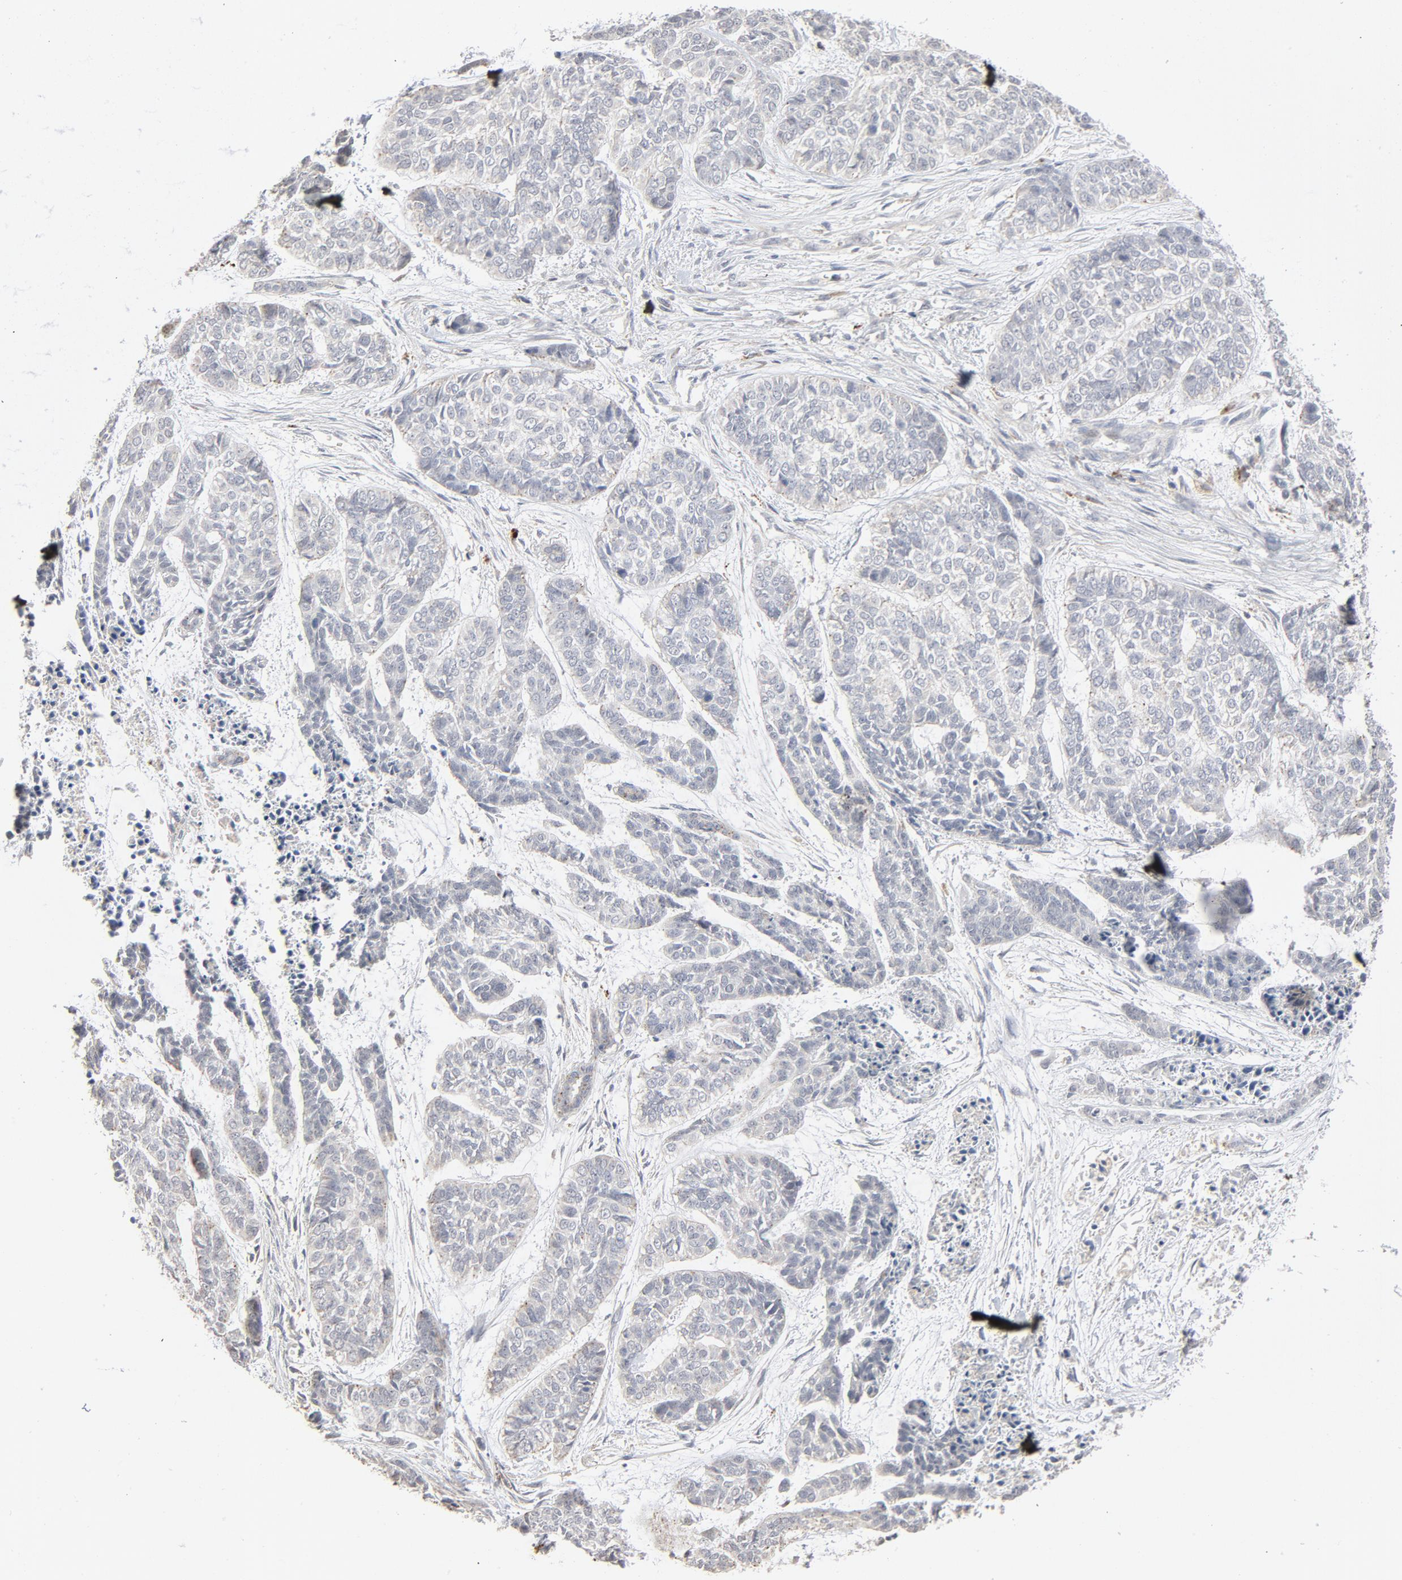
{"staining": {"intensity": "negative", "quantity": "none", "location": "none"}, "tissue": "skin cancer", "cell_type": "Tumor cells", "image_type": "cancer", "snomed": [{"axis": "morphology", "description": "Basal cell carcinoma"}, {"axis": "topography", "description": "Skin"}], "caption": "IHC photomicrograph of neoplastic tissue: human skin cancer stained with DAB exhibits no significant protein staining in tumor cells.", "gene": "POMT2", "patient": {"sex": "female", "age": 64}}